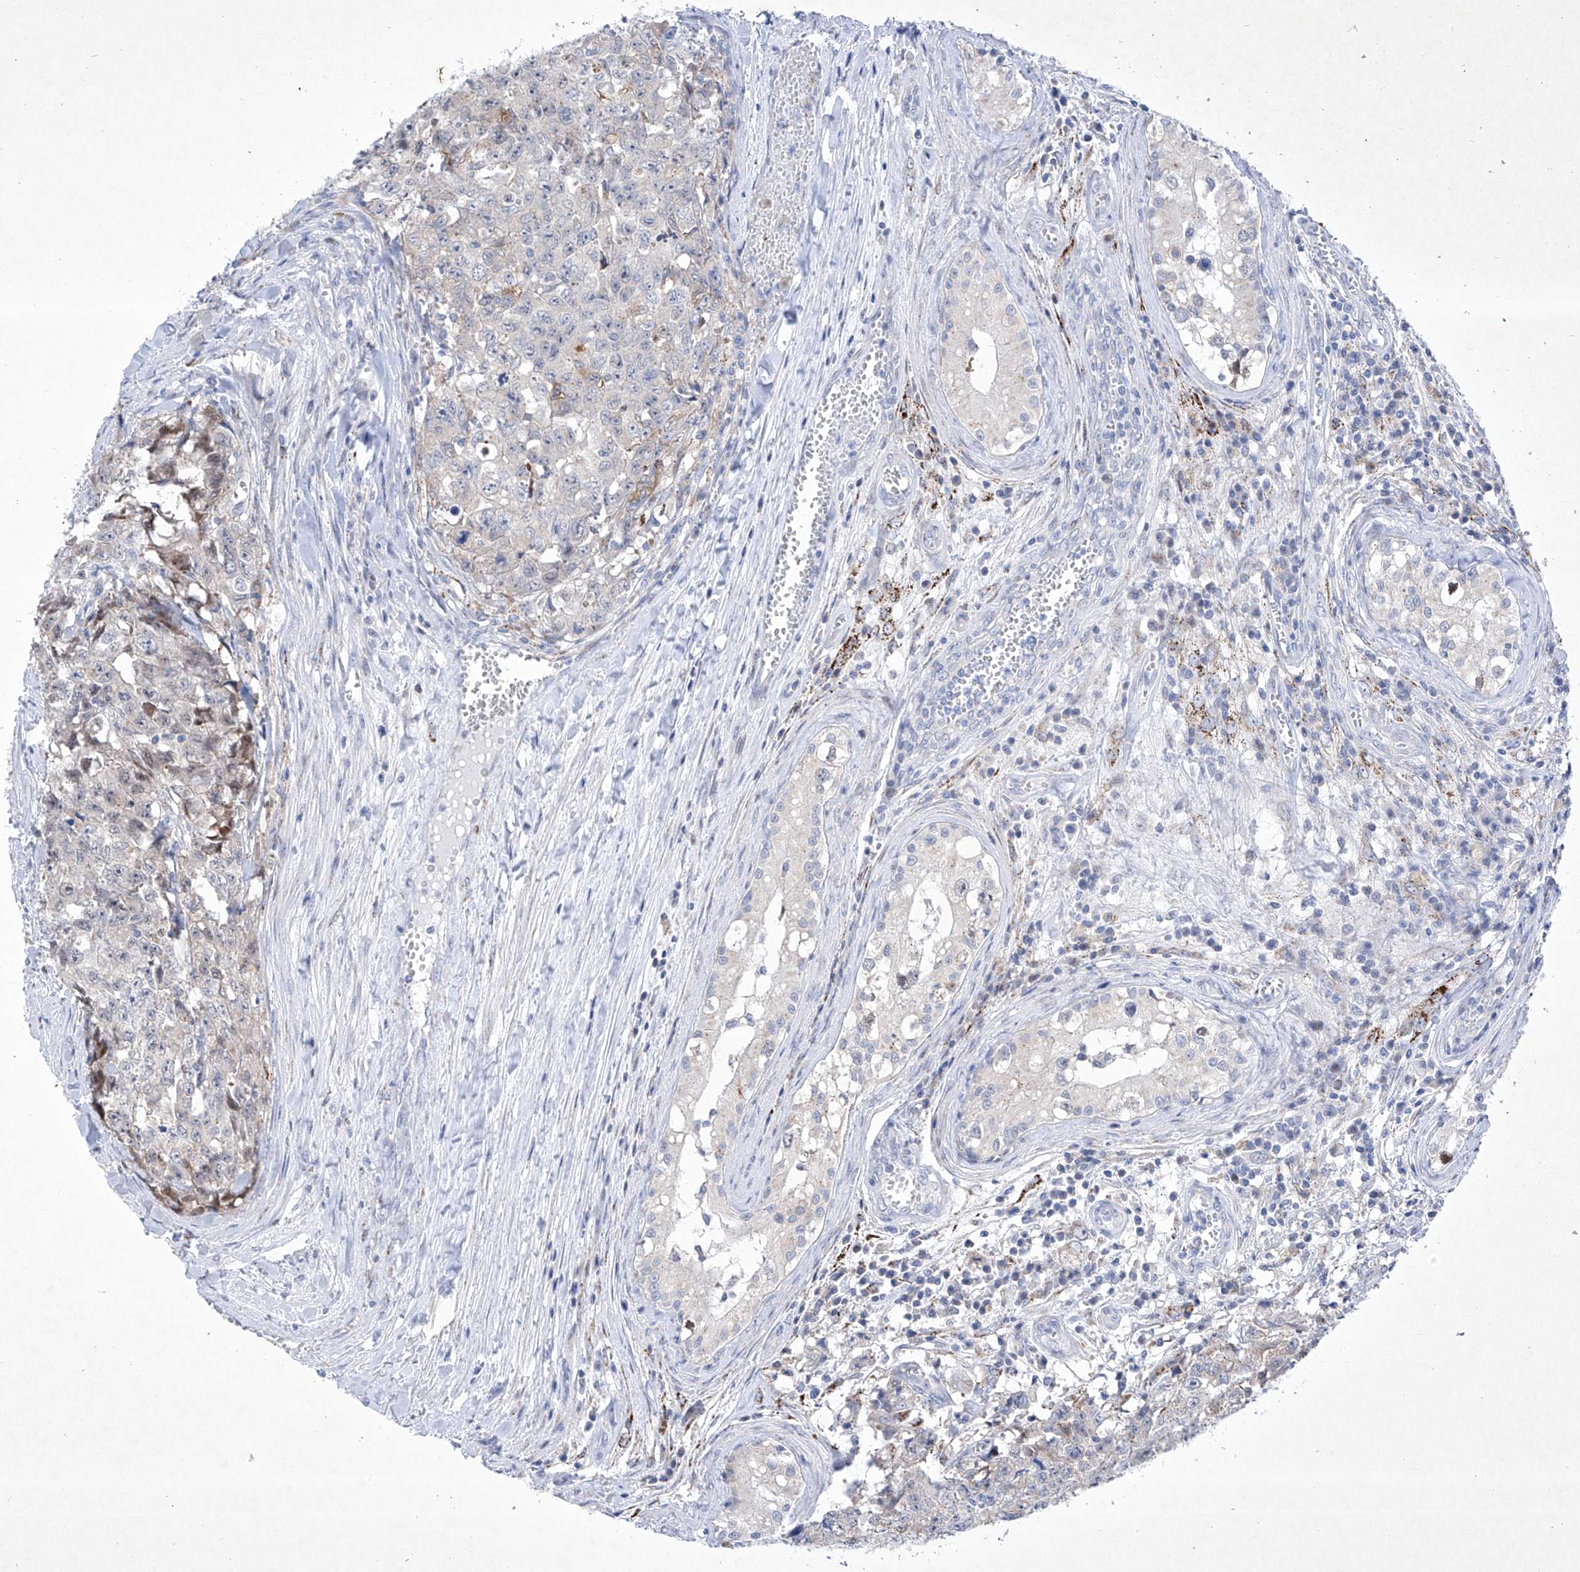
{"staining": {"intensity": "negative", "quantity": "none", "location": "none"}, "tissue": "testis cancer", "cell_type": "Tumor cells", "image_type": "cancer", "snomed": [{"axis": "morphology", "description": "Carcinoma, Embryonal, NOS"}, {"axis": "topography", "description": "Testis"}], "caption": "Tumor cells are negative for brown protein staining in testis embryonal carcinoma.", "gene": "C1orf87", "patient": {"sex": "male", "age": 28}}